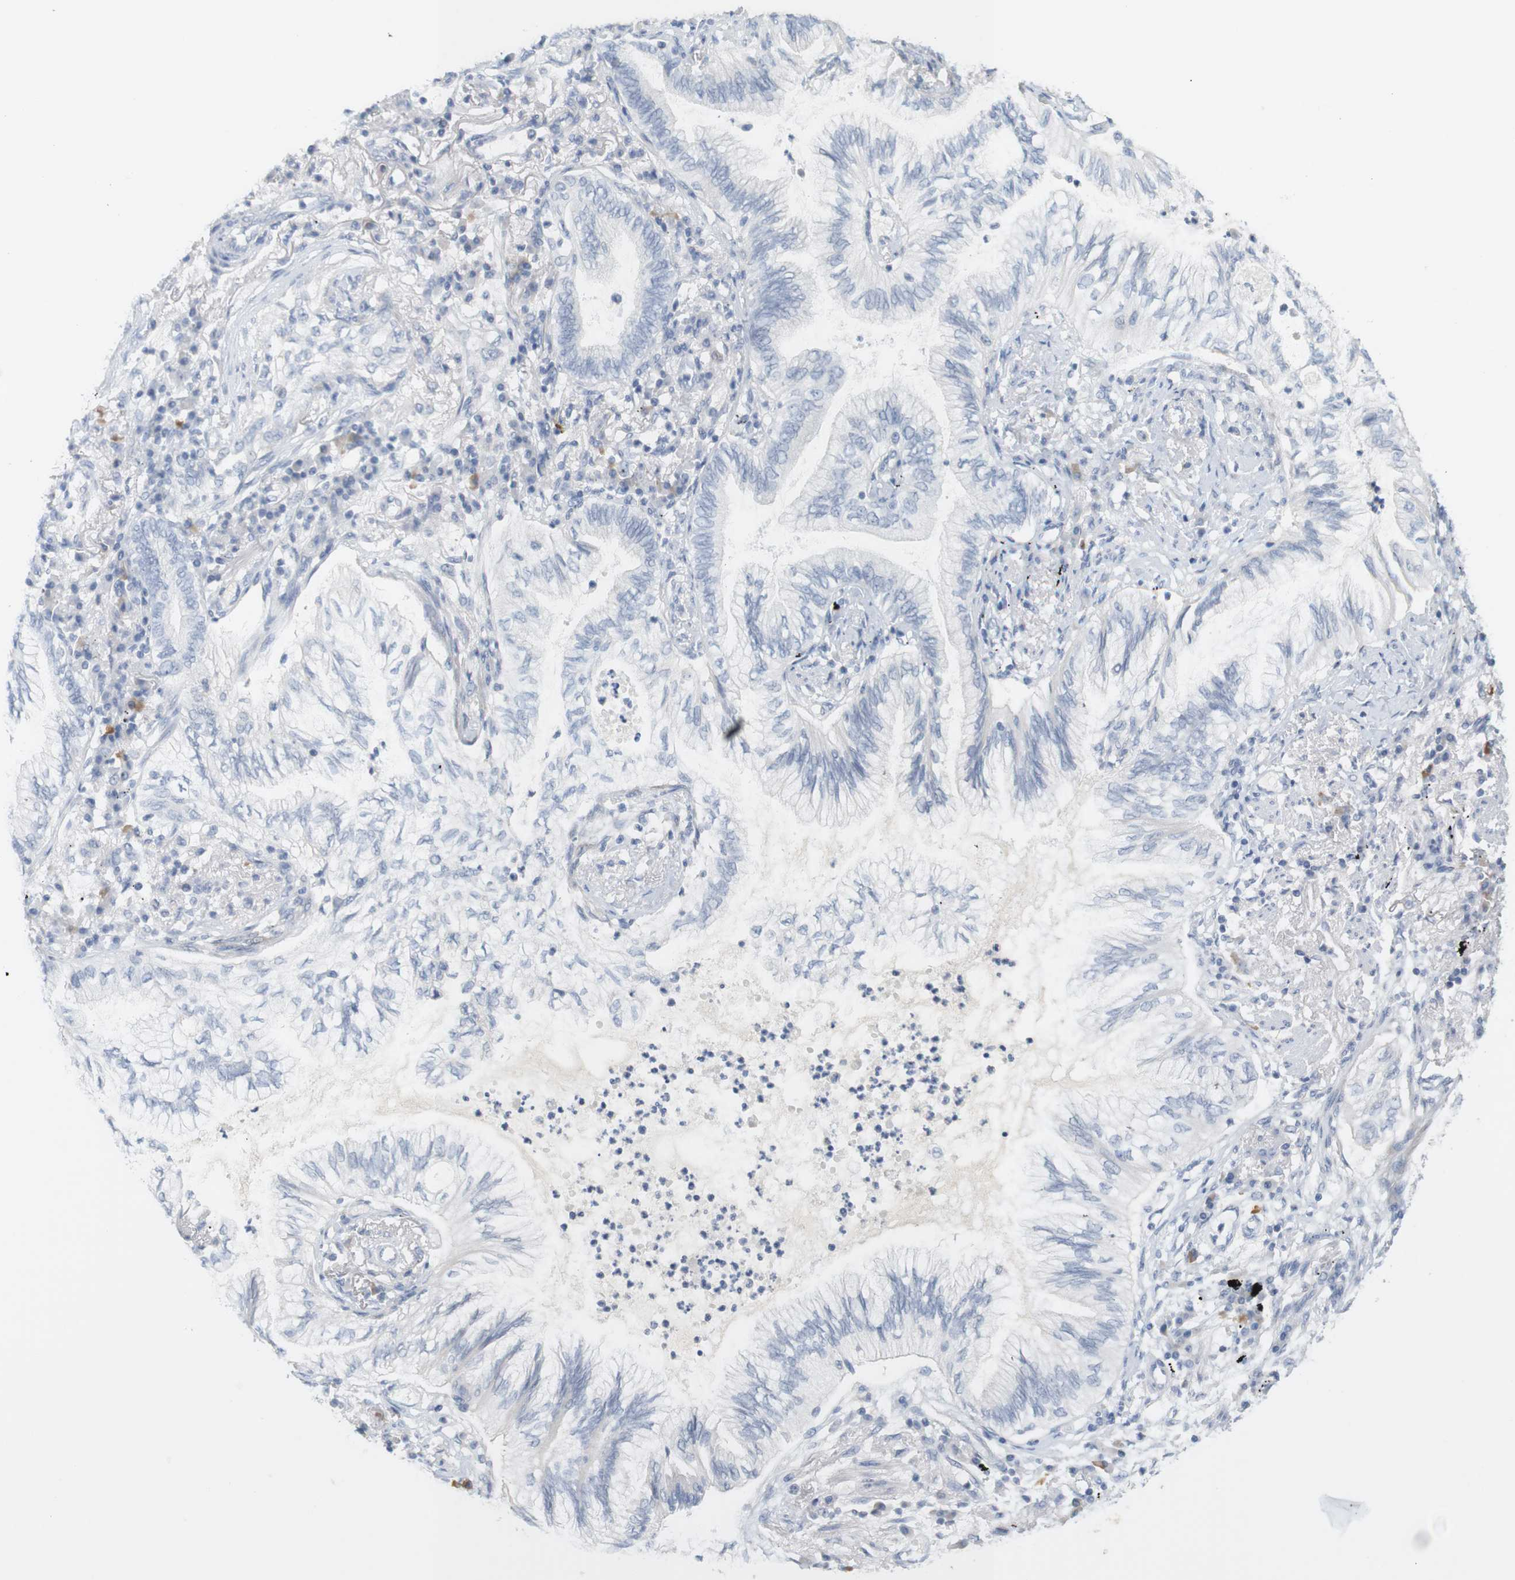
{"staining": {"intensity": "negative", "quantity": "none", "location": "none"}, "tissue": "lung cancer", "cell_type": "Tumor cells", "image_type": "cancer", "snomed": [{"axis": "morphology", "description": "Normal tissue, NOS"}, {"axis": "morphology", "description": "Adenocarcinoma, NOS"}, {"axis": "topography", "description": "Bronchus"}, {"axis": "topography", "description": "Lung"}], "caption": "Immunohistochemistry of lung cancer (adenocarcinoma) reveals no positivity in tumor cells.", "gene": "RGS9", "patient": {"sex": "female", "age": 70}}